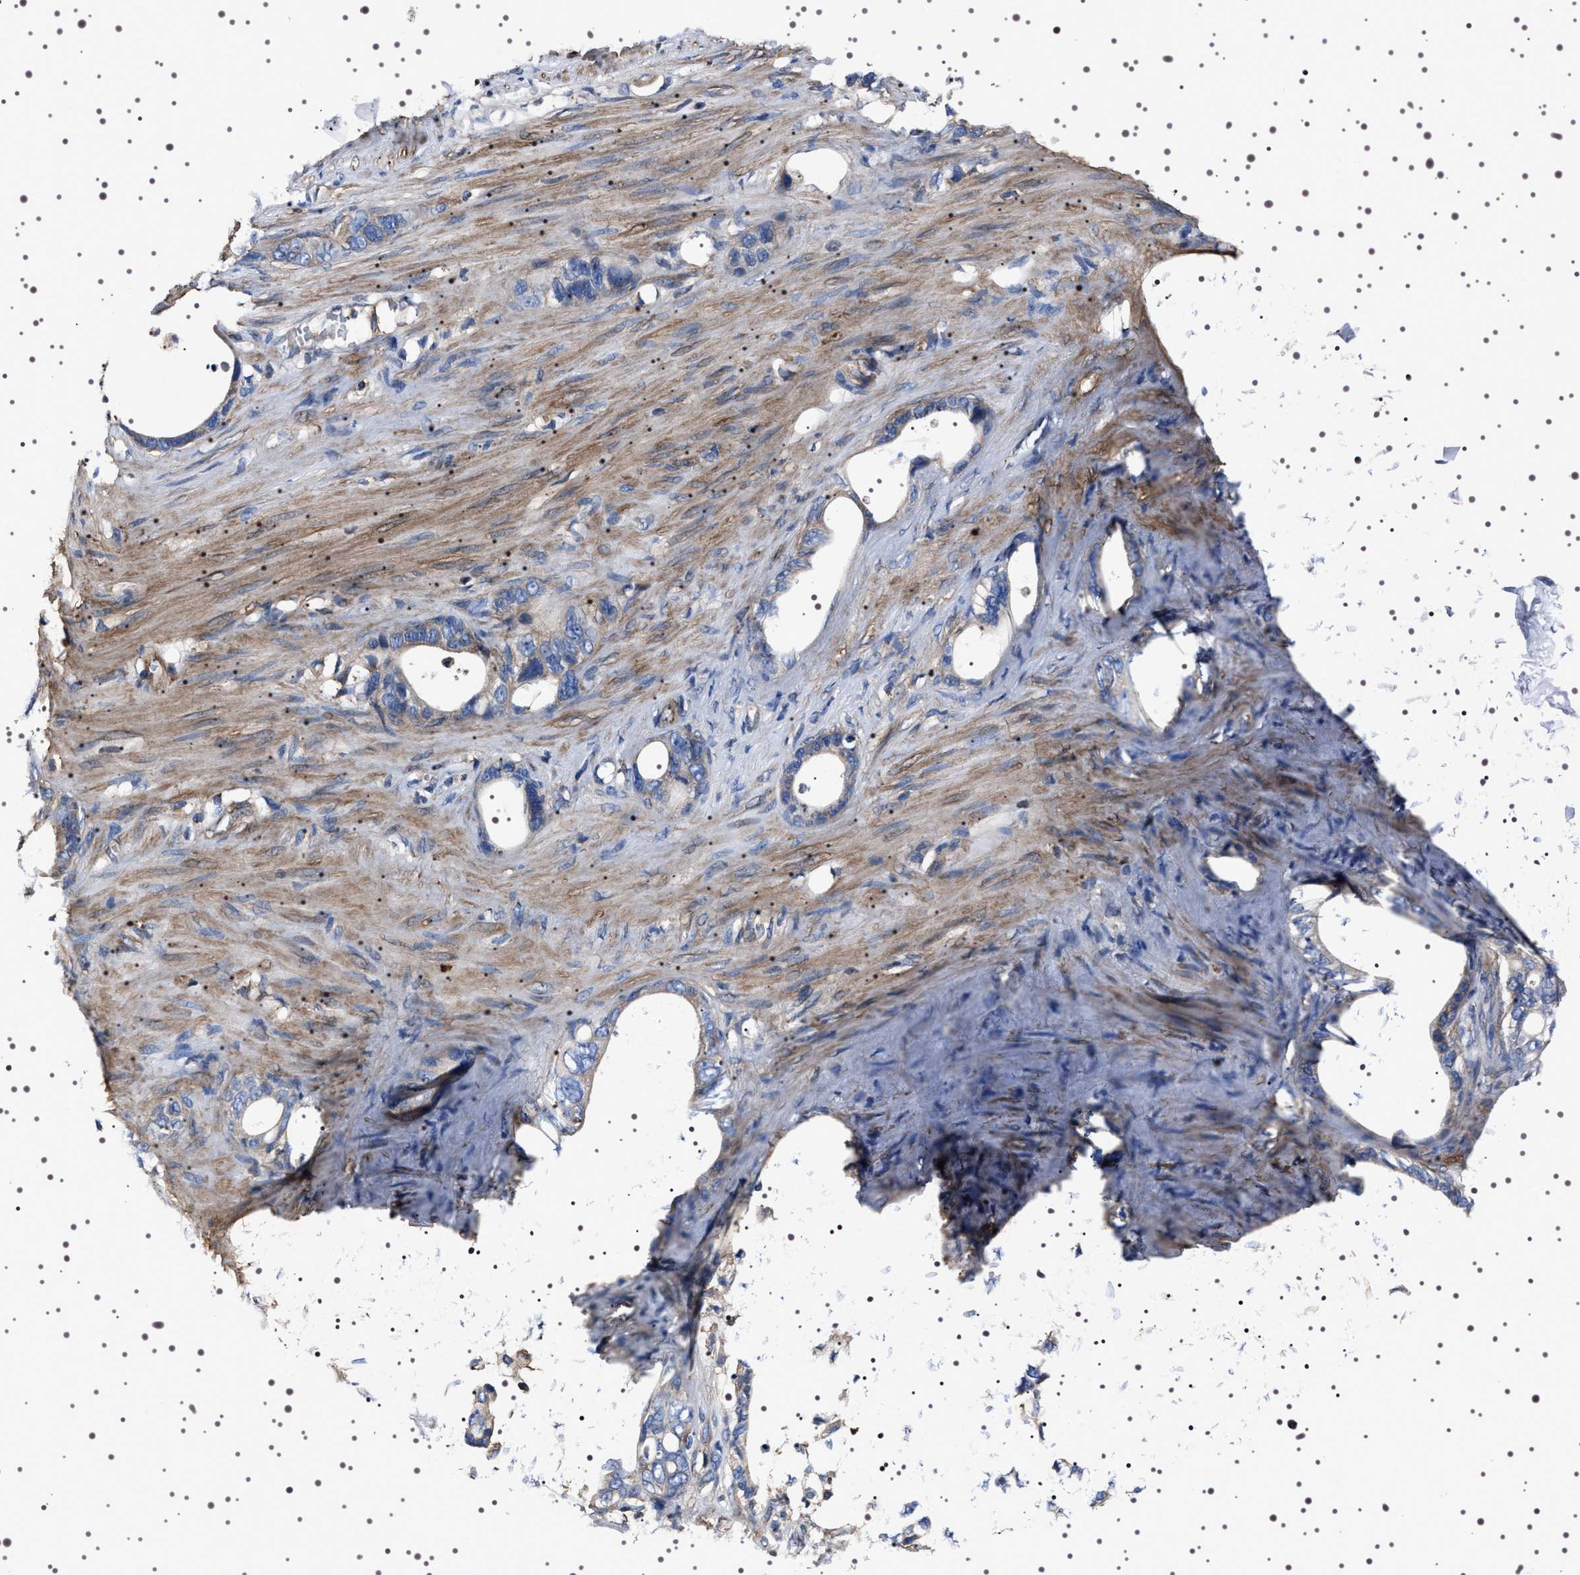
{"staining": {"intensity": "weak", "quantity": ">75%", "location": "cytoplasmic/membranous"}, "tissue": "stomach cancer", "cell_type": "Tumor cells", "image_type": "cancer", "snomed": [{"axis": "morphology", "description": "Adenocarcinoma, NOS"}, {"axis": "topography", "description": "Stomach"}], "caption": "Stomach cancer tissue reveals weak cytoplasmic/membranous positivity in about >75% of tumor cells, visualized by immunohistochemistry.", "gene": "WDR1", "patient": {"sex": "female", "age": 75}}